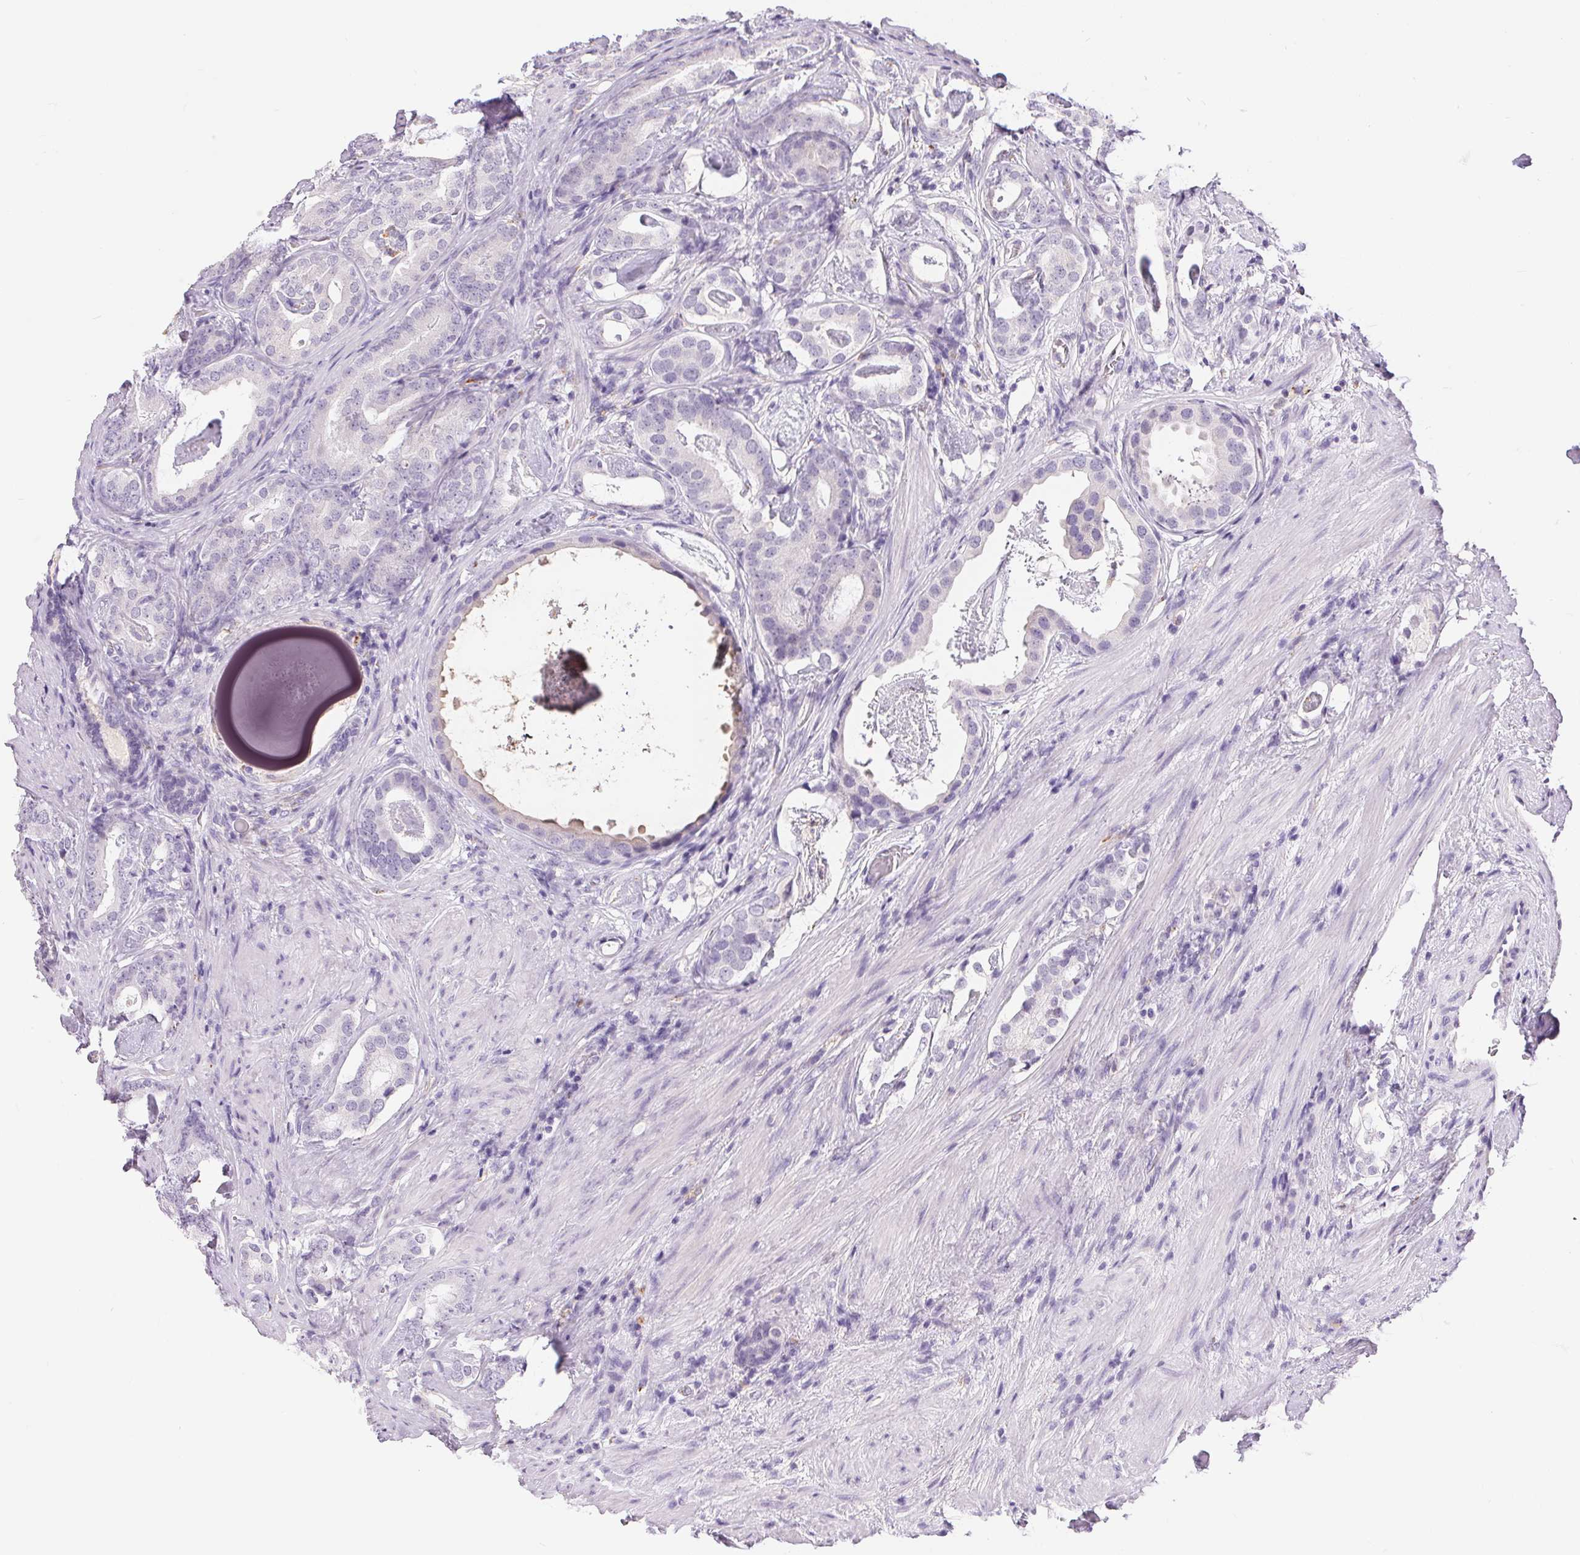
{"staining": {"intensity": "negative", "quantity": "none", "location": "none"}, "tissue": "prostate cancer", "cell_type": "Tumor cells", "image_type": "cancer", "snomed": [{"axis": "morphology", "description": "Adenocarcinoma, Low grade"}, {"axis": "topography", "description": "Prostate and seminal vesicle, NOS"}], "caption": "An immunohistochemistry (IHC) image of prostate cancer is shown. There is no staining in tumor cells of prostate cancer.", "gene": "PNLIPRP3", "patient": {"sex": "male", "age": 71}}